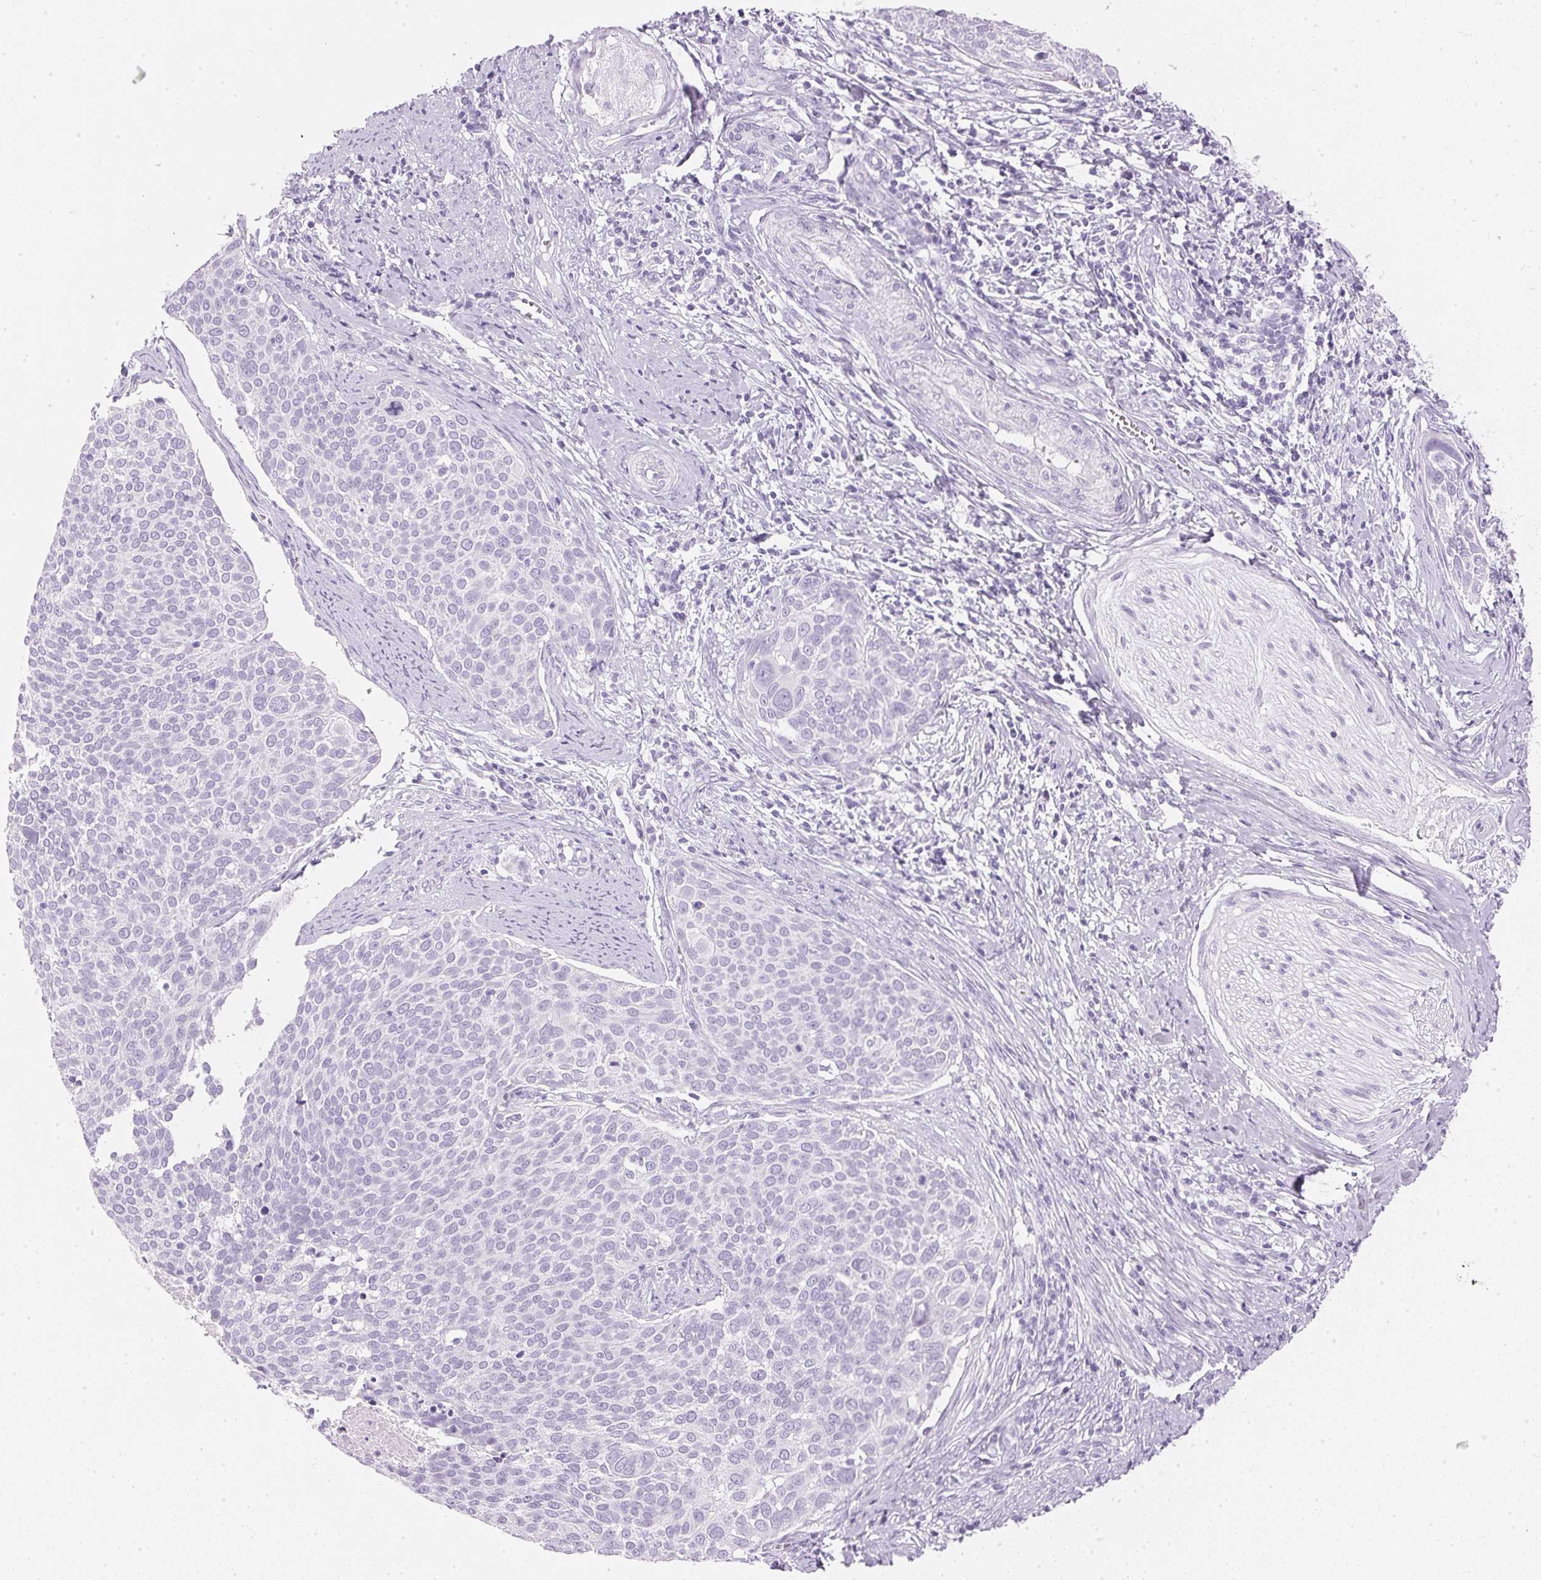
{"staining": {"intensity": "negative", "quantity": "none", "location": "none"}, "tissue": "cervical cancer", "cell_type": "Tumor cells", "image_type": "cancer", "snomed": [{"axis": "morphology", "description": "Squamous cell carcinoma, NOS"}, {"axis": "topography", "description": "Cervix"}], "caption": "Squamous cell carcinoma (cervical) was stained to show a protein in brown. There is no significant expression in tumor cells. The staining was performed using DAB (3,3'-diaminobenzidine) to visualize the protein expression in brown, while the nuclei were stained in blue with hematoxylin (Magnification: 20x).", "gene": "IGFBP1", "patient": {"sex": "female", "age": 39}}